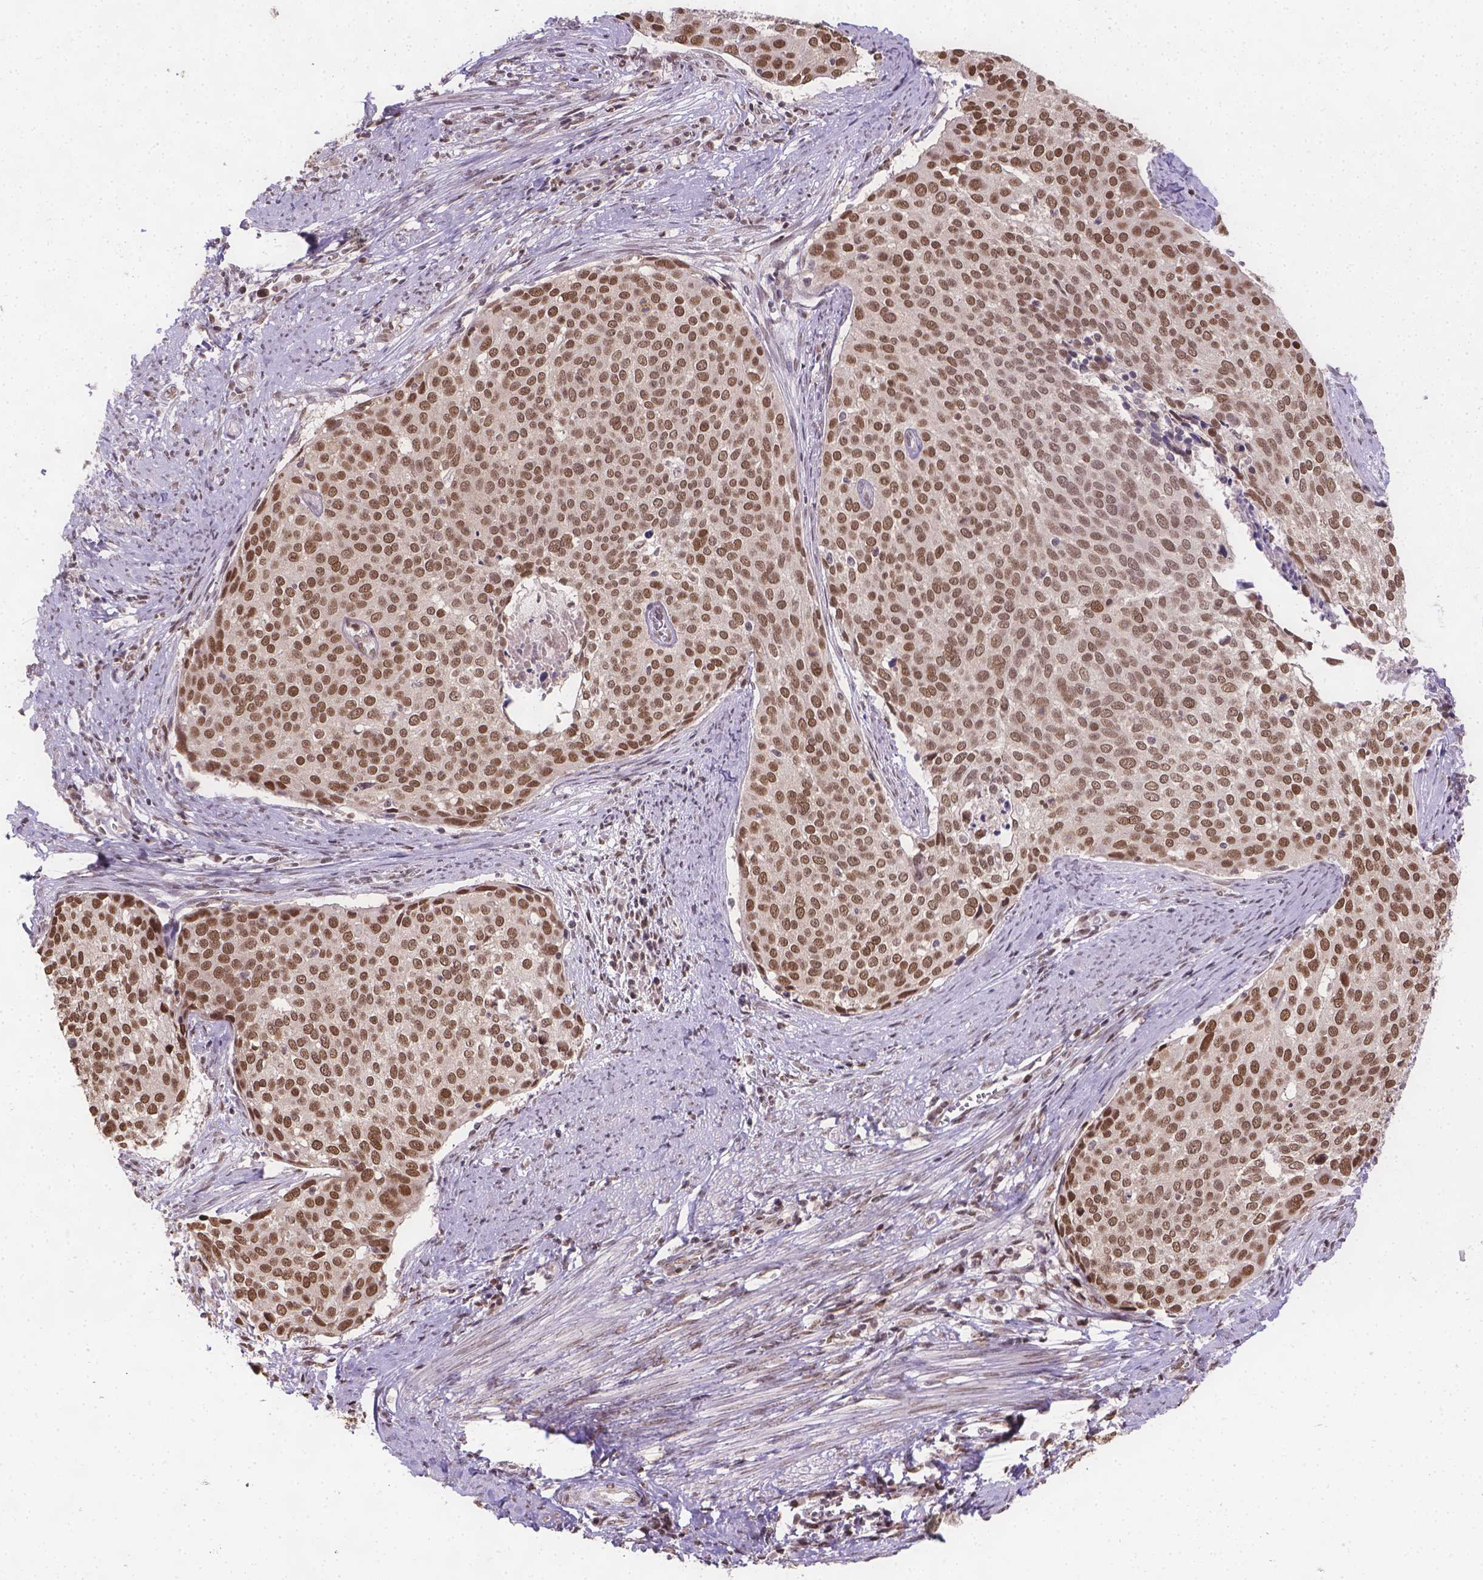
{"staining": {"intensity": "strong", "quantity": ">75%", "location": "nuclear"}, "tissue": "cervical cancer", "cell_type": "Tumor cells", "image_type": "cancer", "snomed": [{"axis": "morphology", "description": "Squamous cell carcinoma, NOS"}, {"axis": "topography", "description": "Cervix"}], "caption": "The micrograph demonstrates a brown stain indicating the presence of a protein in the nuclear of tumor cells in cervical squamous cell carcinoma.", "gene": "FANCE", "patient": {"sex": "female", "age": 39}}